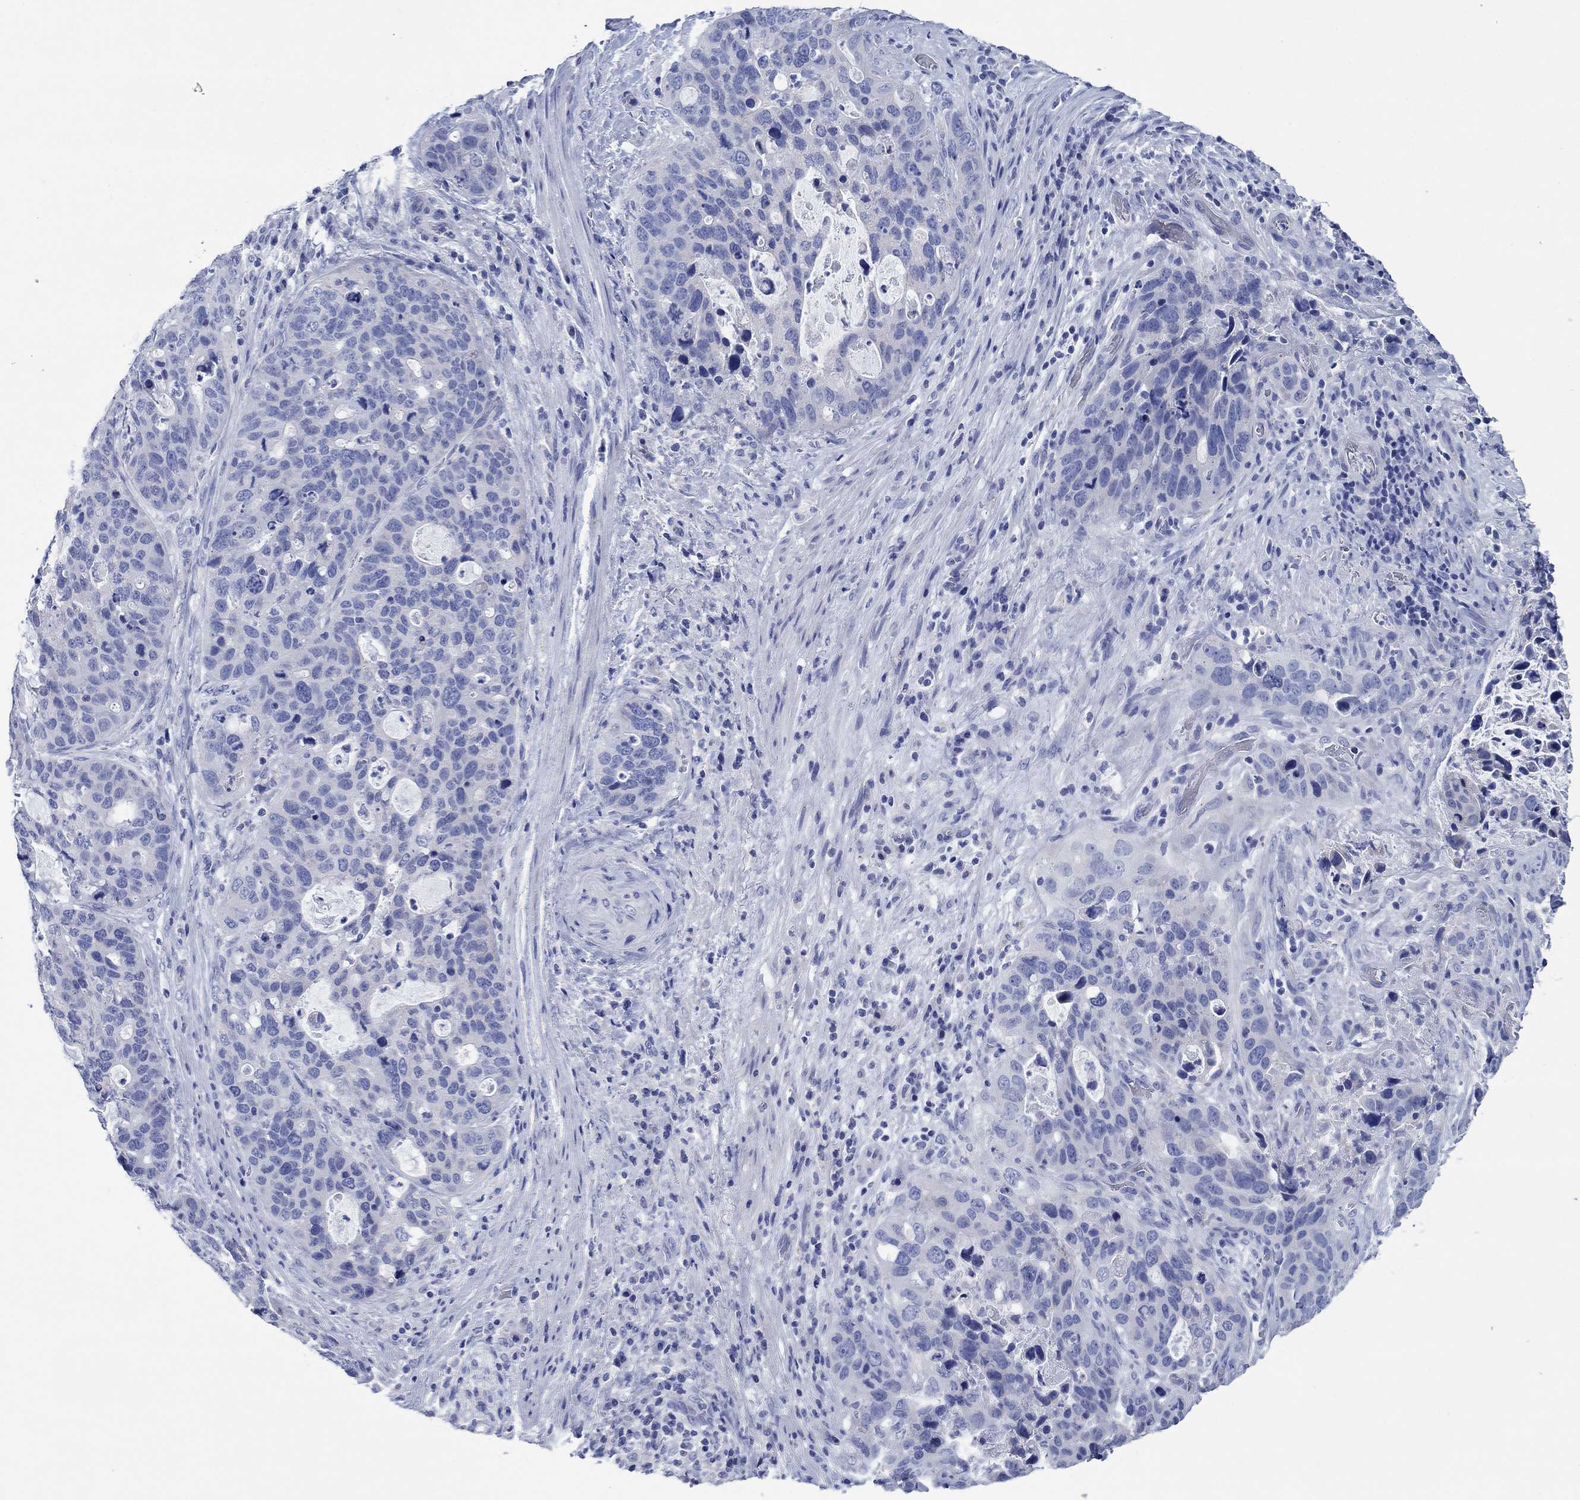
{"staining": {"intensity": "negative", "quantity": "none", "location": "none"}, "tissue": "stomach cancer", "cell_type": "Tumor cells", "image_type": "cancer", "snomed": [{"axis": "morphology", "description": "Adenocarcinoma, NOS"}, {"axis": "topography", "description": "Stomach"}], "caption": "Tumor cells are negative for protein expression in human stomach cancer (adenocarcinoma).", "gene": "HCRT", "patient": {"sex": "male", "age": 54}}